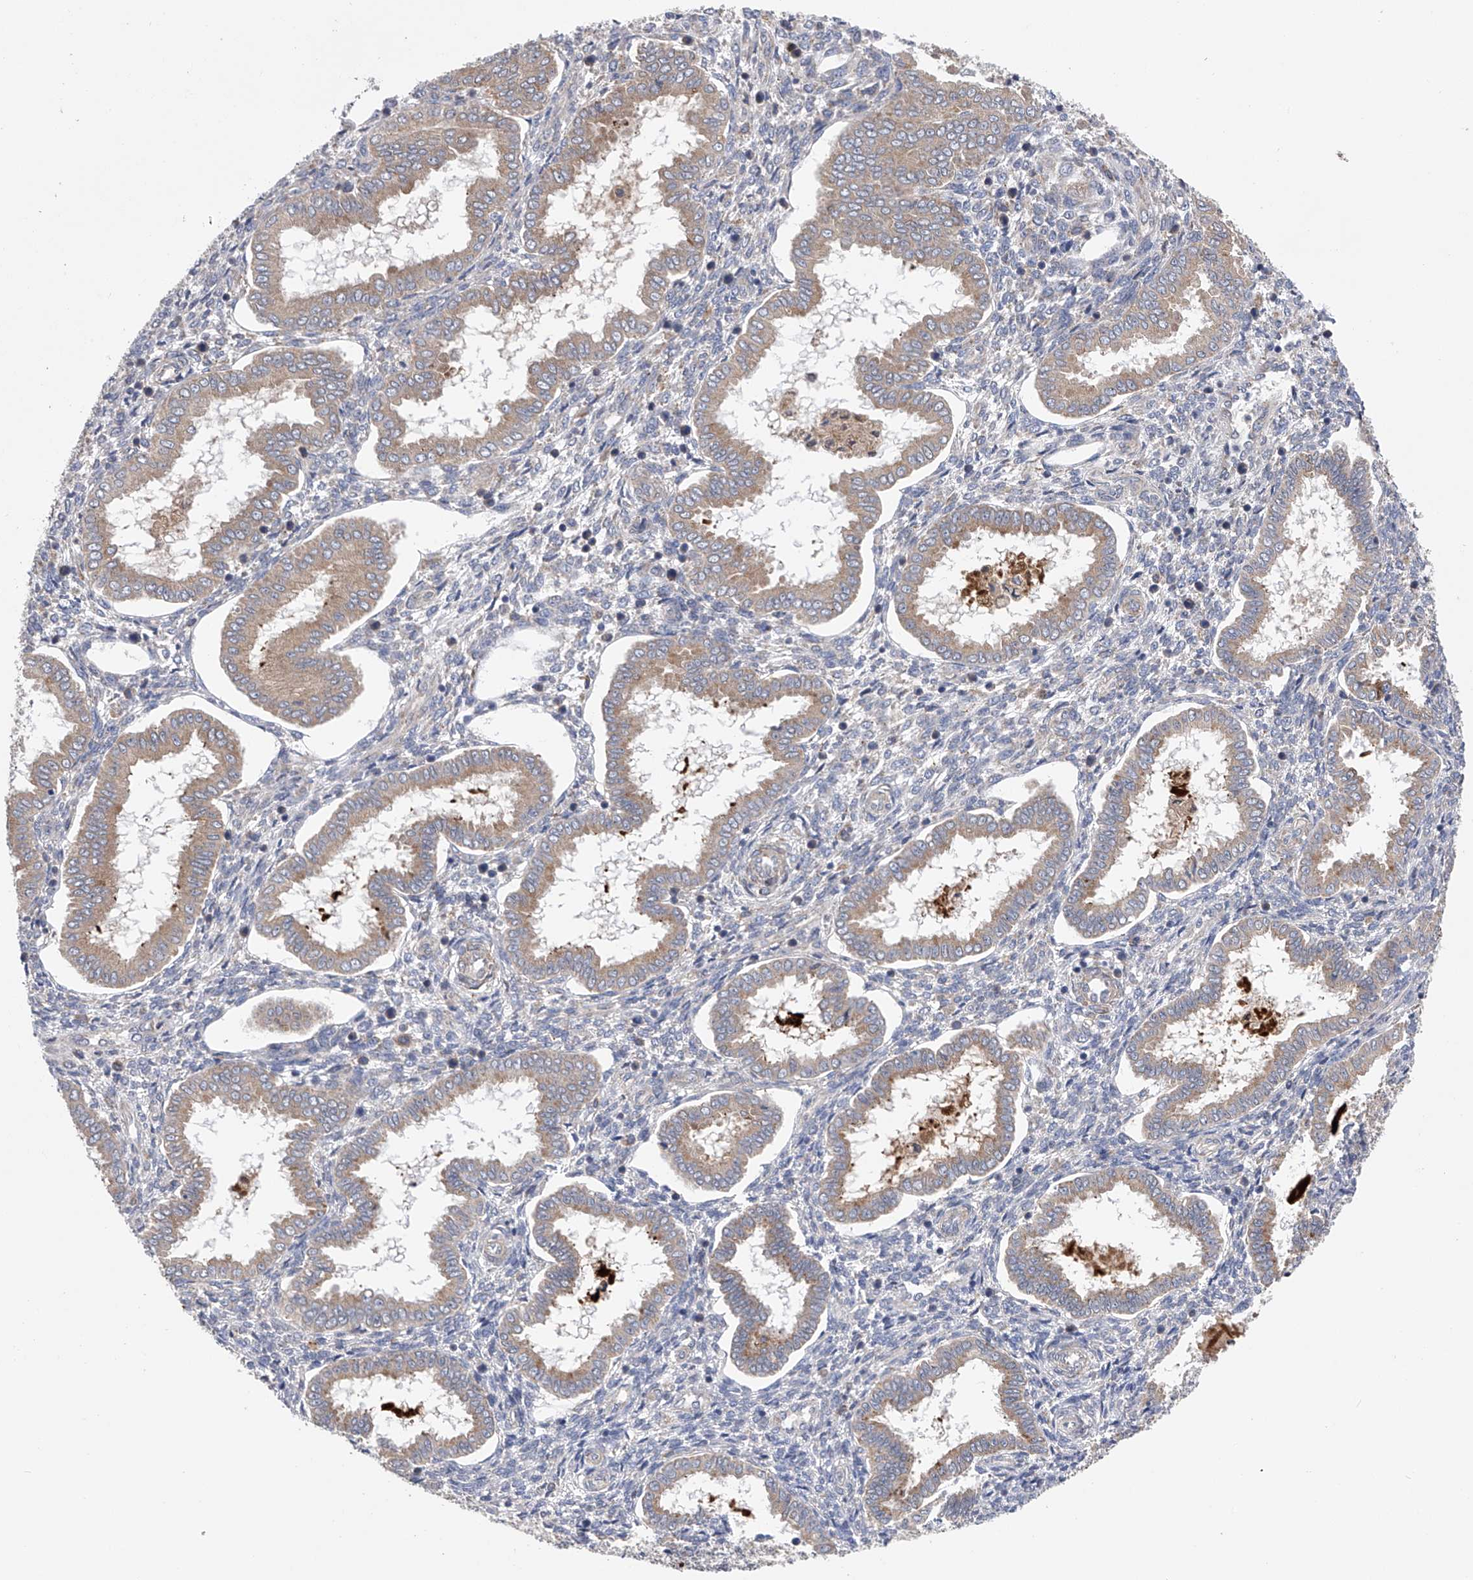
{"staining": {"intensity": "weak", "quantity": "<25%", "location": "cytoplasmic/membranous"}, "tissue": "endometrium", "cell_type": "Cells in endometrial stroma", "image_type": "normal", "snomed": [{"axis": "morphology", "description": "Normal tissue, NOS"}, {"axis": "topography", "description": "Endometrium"}], "caption": "This photomicrograph is of benign endometrium stained with IHC to label a protein in brown with the nuclei are counter-stained blue. There is no expression in cells in endometrial stroma.", "gene": "SPOCK1", "patient": {"sex": "female", "age": 24}}